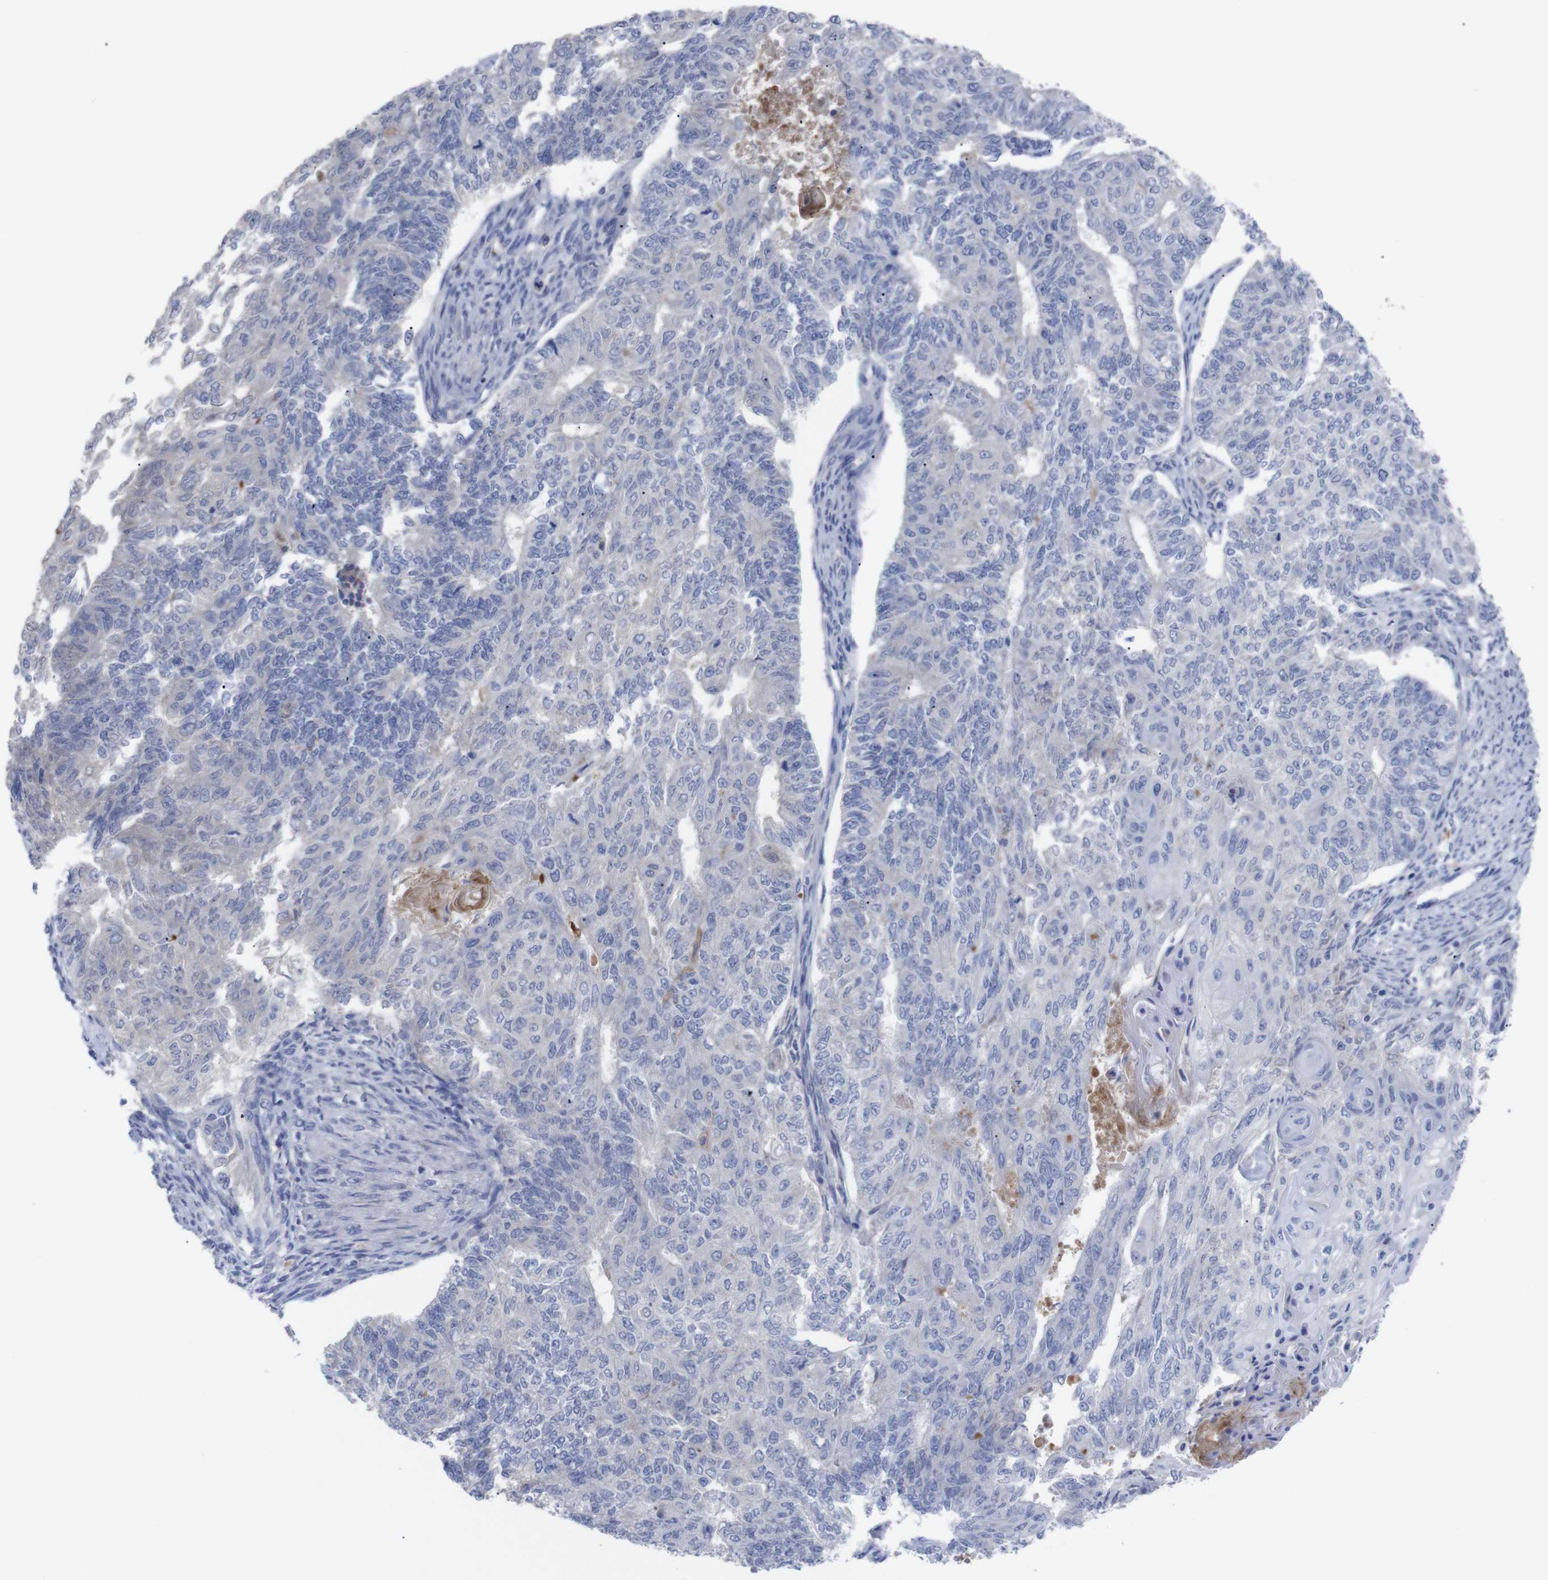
{"staining": {"intensity": "negative", "quantity": "none", "location": "none"}, "tissue": "endometrial cancer", "cell_type": "Tumor cells", "image_type": "cancer", "snomed": [{"axis": "morphology", "description": "Adenocarcinoma, NOS"}, {"axis": "topography", "description": "Endometrium"}], "caption": "High power microscopy image of an immunohistochemistry photomicrograph of endometrial cancer (adenocarcinoma), revealing no significant positivity in tumor cells.", "gene": "C5AR1", "patient": {"sex": "female", "age": 32}}